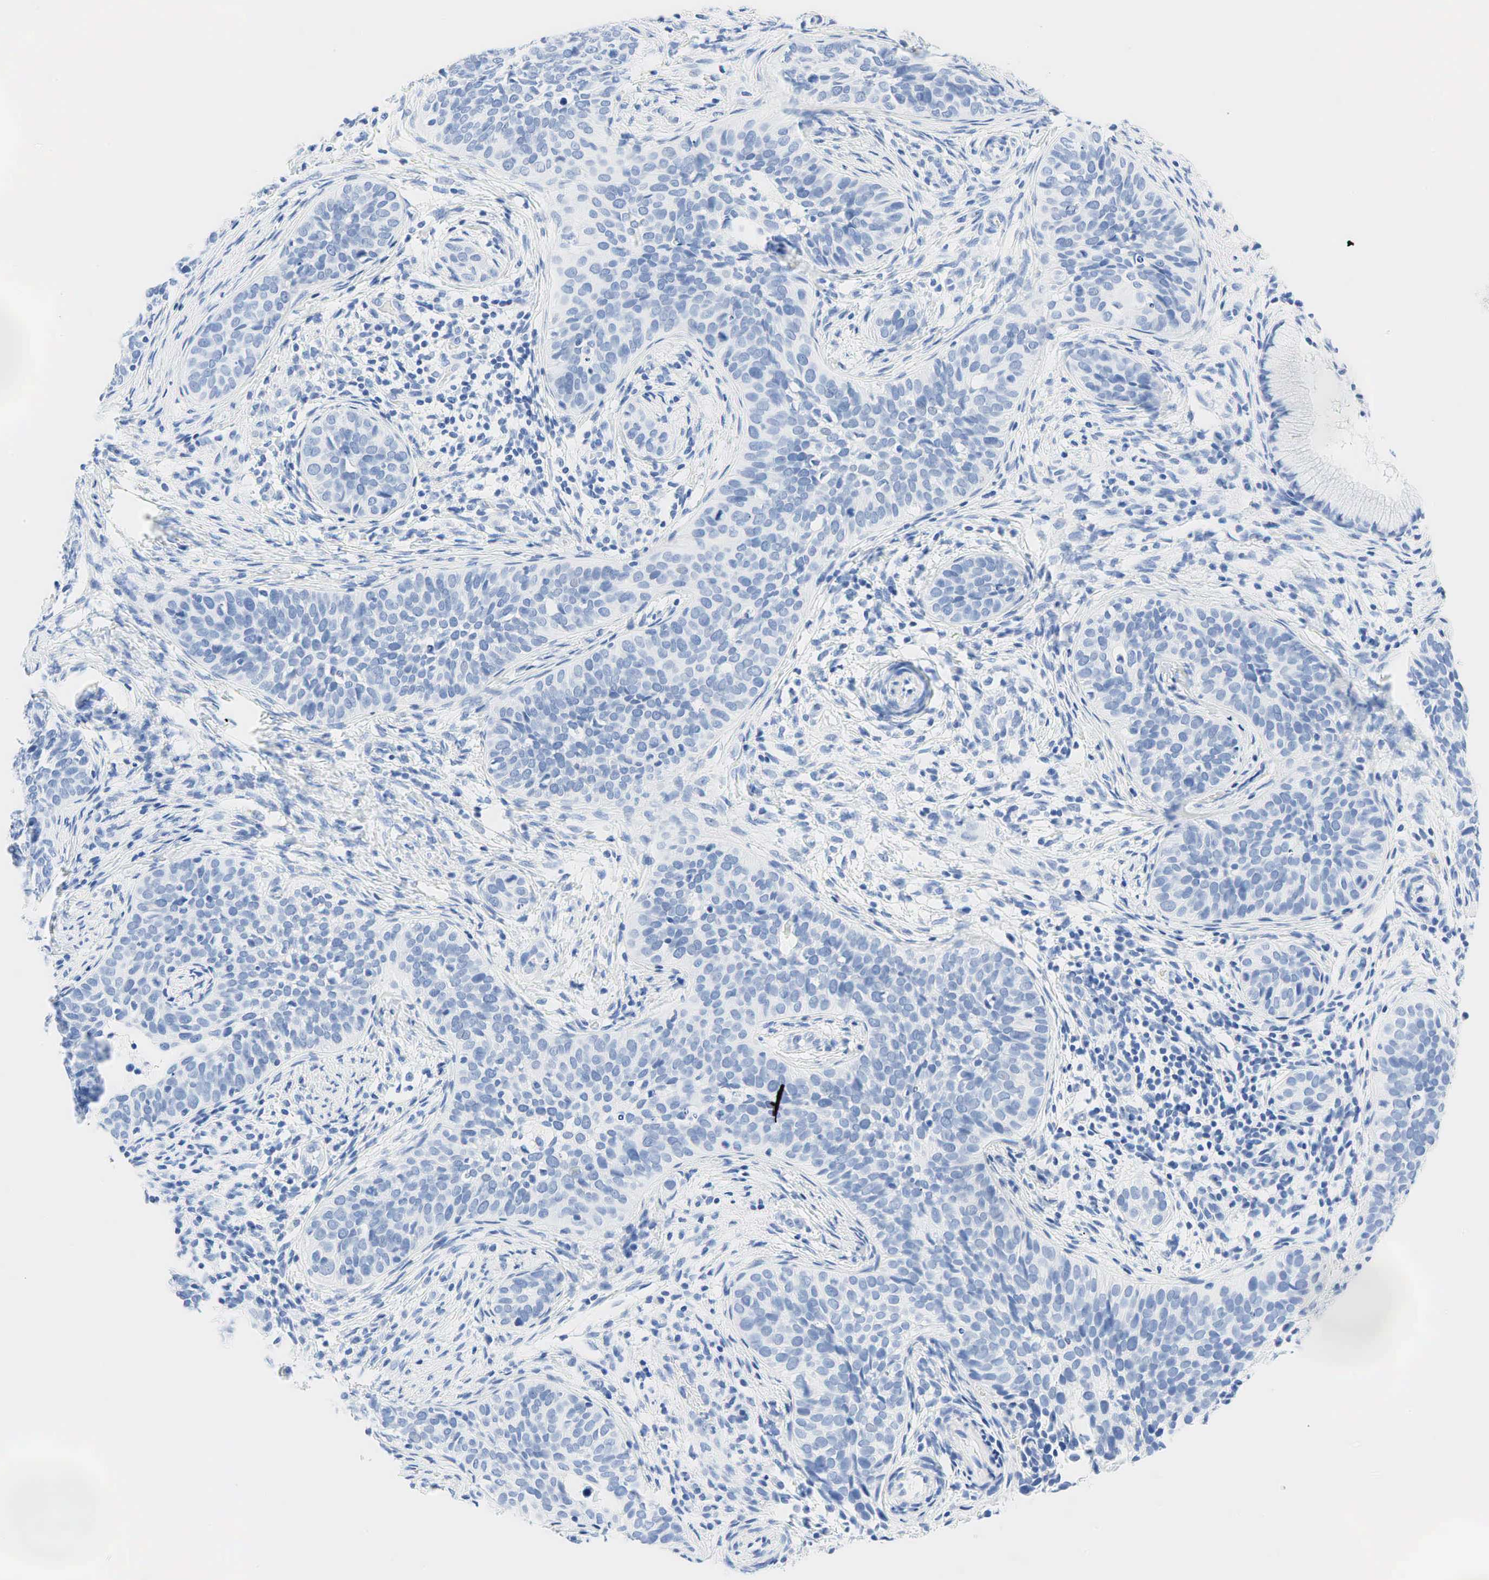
{"staining": {"intensity": "negative", "quantity": "none", "location": "none"}, "tissue": "cervical cancer", "cell_type": "Tumor cells", "image_type": "cancer", "snomed": [{"axis": "morphology", "description": "Squamous cell carcinoma, NOS"}, {"axis": "topography", "description": "Cervix"}], "caption": "Immunohistochemical staining of cervical cancer (squamous cell carcinoma) demonstrates no significant positivity in tumor cells.", "gene": "INHA", "patient": {"sex": "female", "age": 31}}